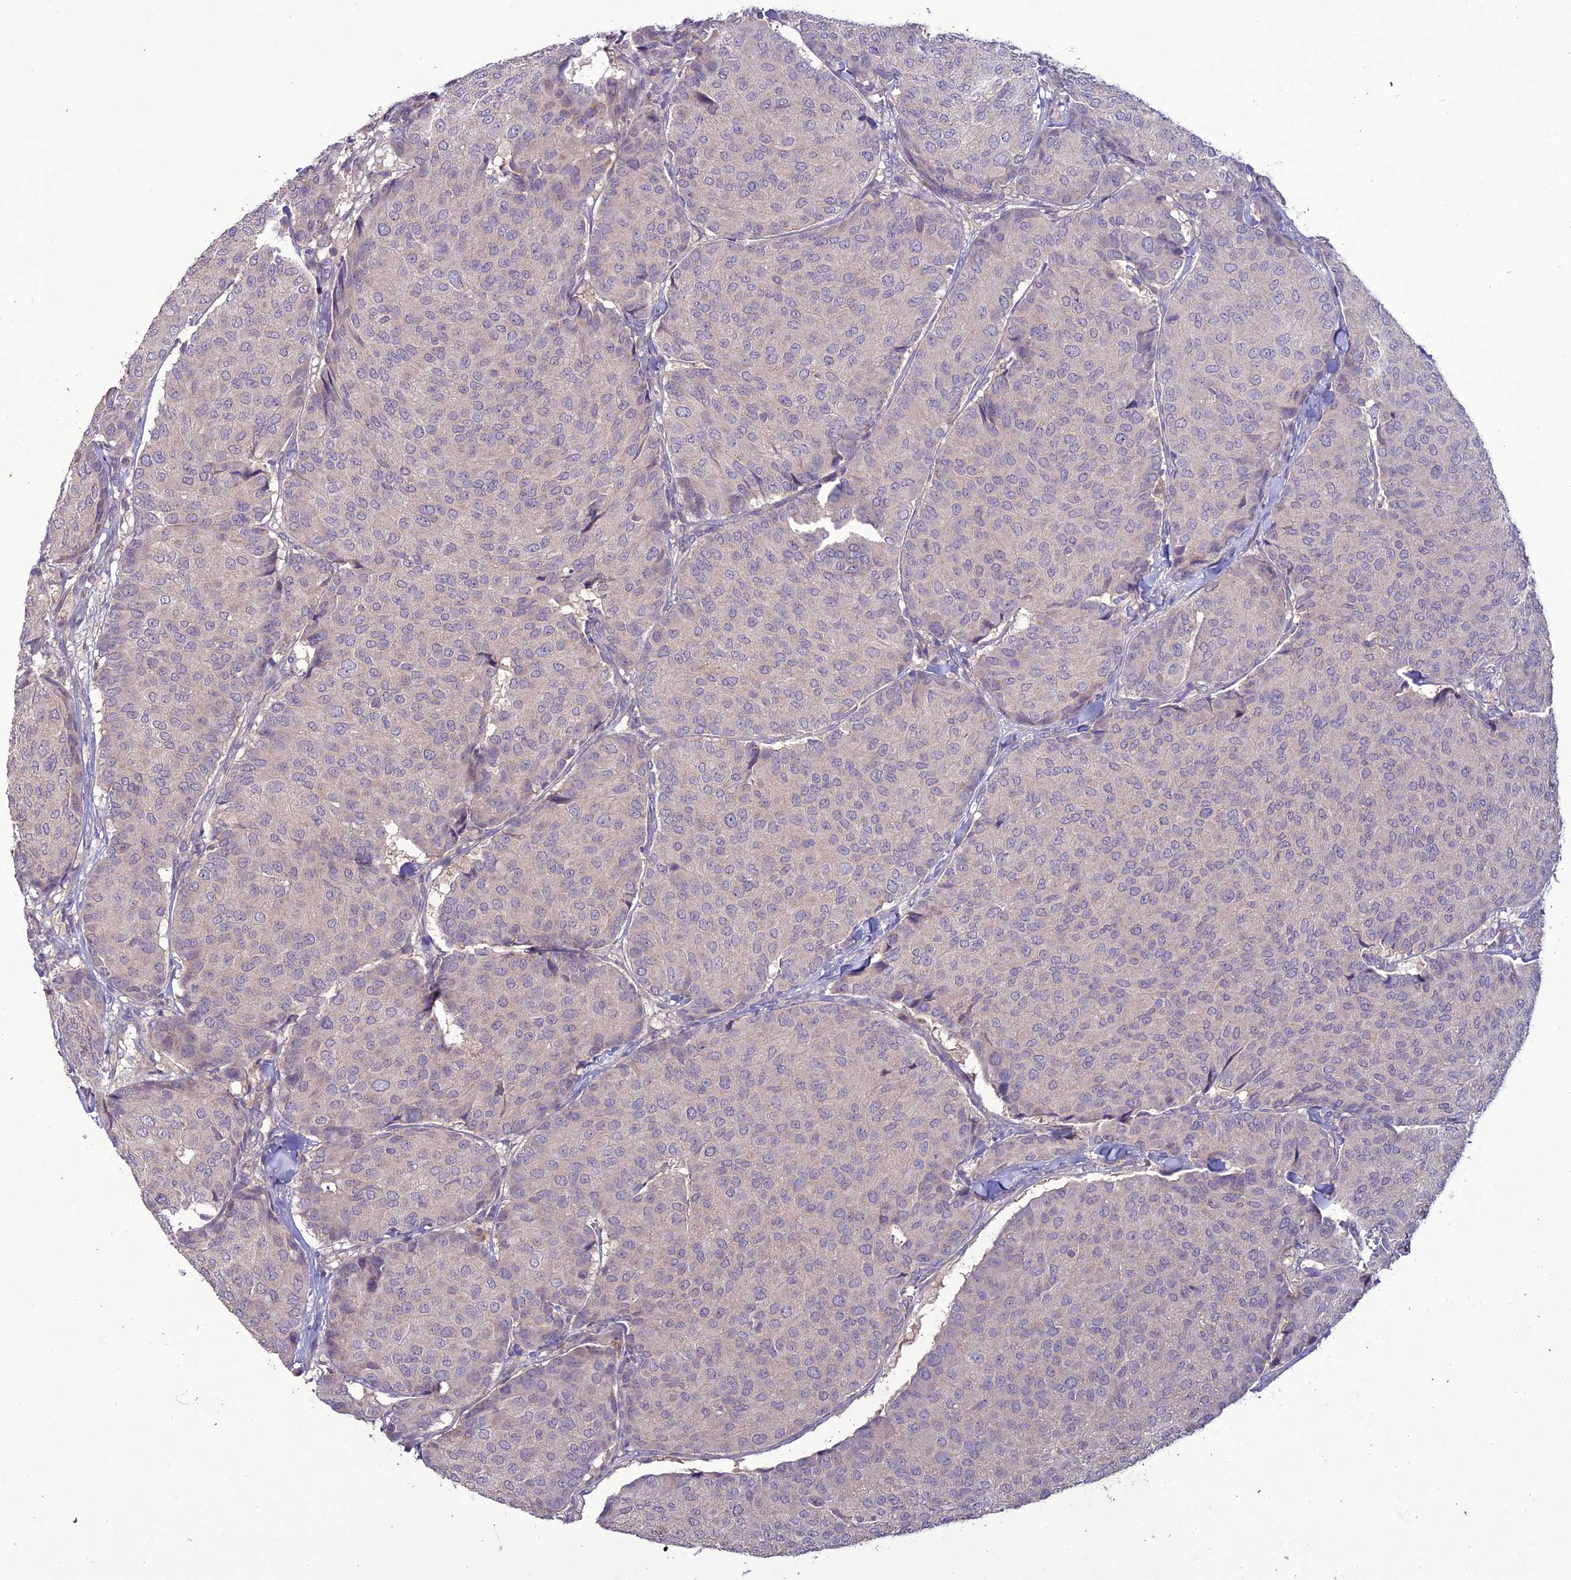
{"staining": {"intensity": "negative", "quantity": "none", "location": "none"}, "tissue": "breast cancer", "cell_type": "Tumor cells", "image_type": "cancer", "snomed": [{"axis": "morphology", "description": "Duct carcinoma"}, {"axis": "topography", "description": "Breast"}], "caption": "Image shows no significant protein staining in tumor cells of breast cancer (infiltrating ductal carcinoma).", "gene": "C2orf76", "patient": {"sex": "female", "age": 75}}